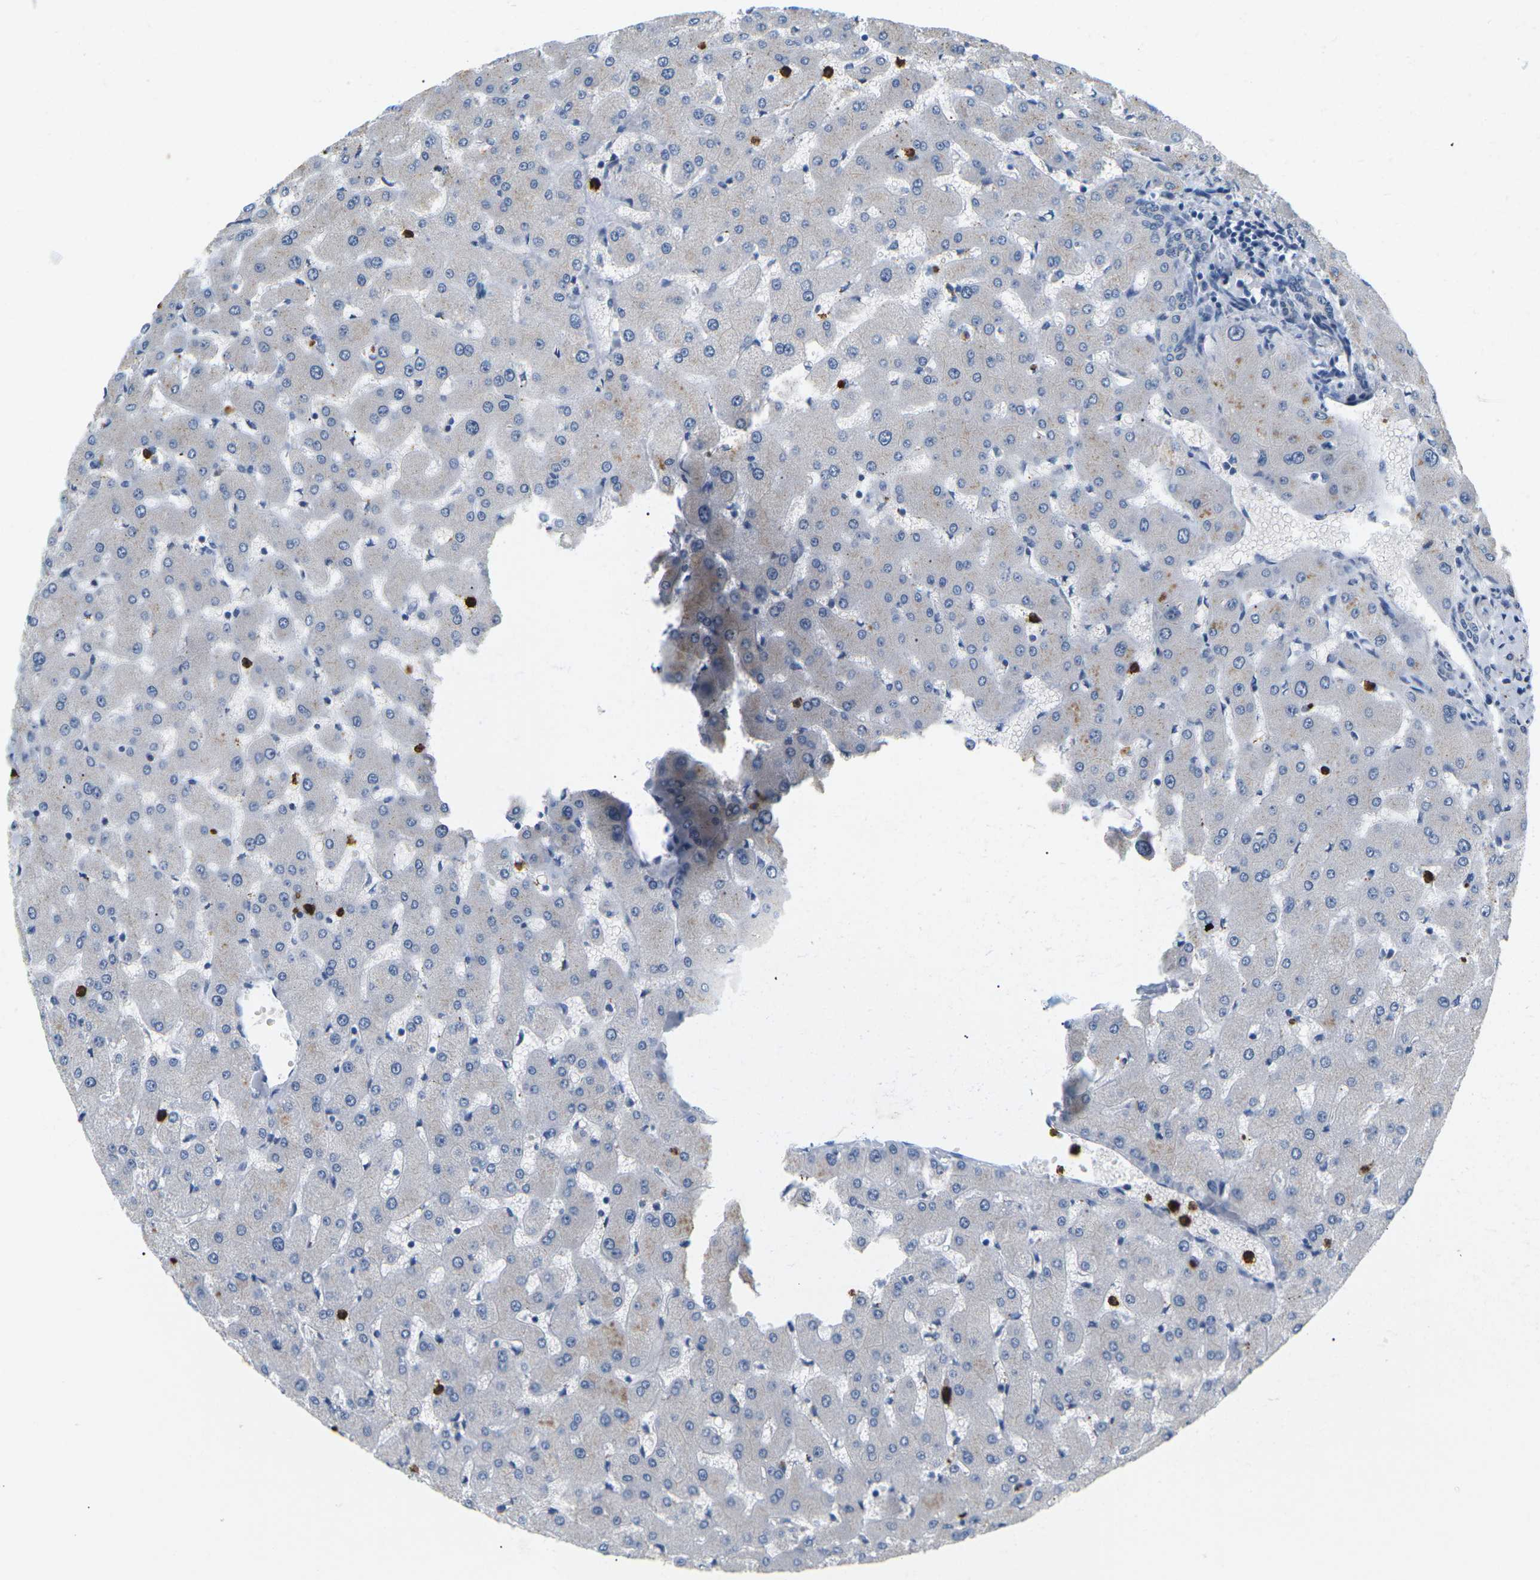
{"staining": {"intensity": "negative", "quantity": "none", "location": "none"}, "tissue": "liver", "cell_type": "Cholangiocytes", "image_type": "normal", "snomed": [{"axis": "morphology", "description": "Normal tissue, NOS"}, {"axis": "topography", "description": "Liver"}], "caption": "Liver stained for a protein using immunohistochemistry (IHC) displays no staining cholangiocytes.", "gene": "ADM", "patient": {"sex": "female", "age": 63}}